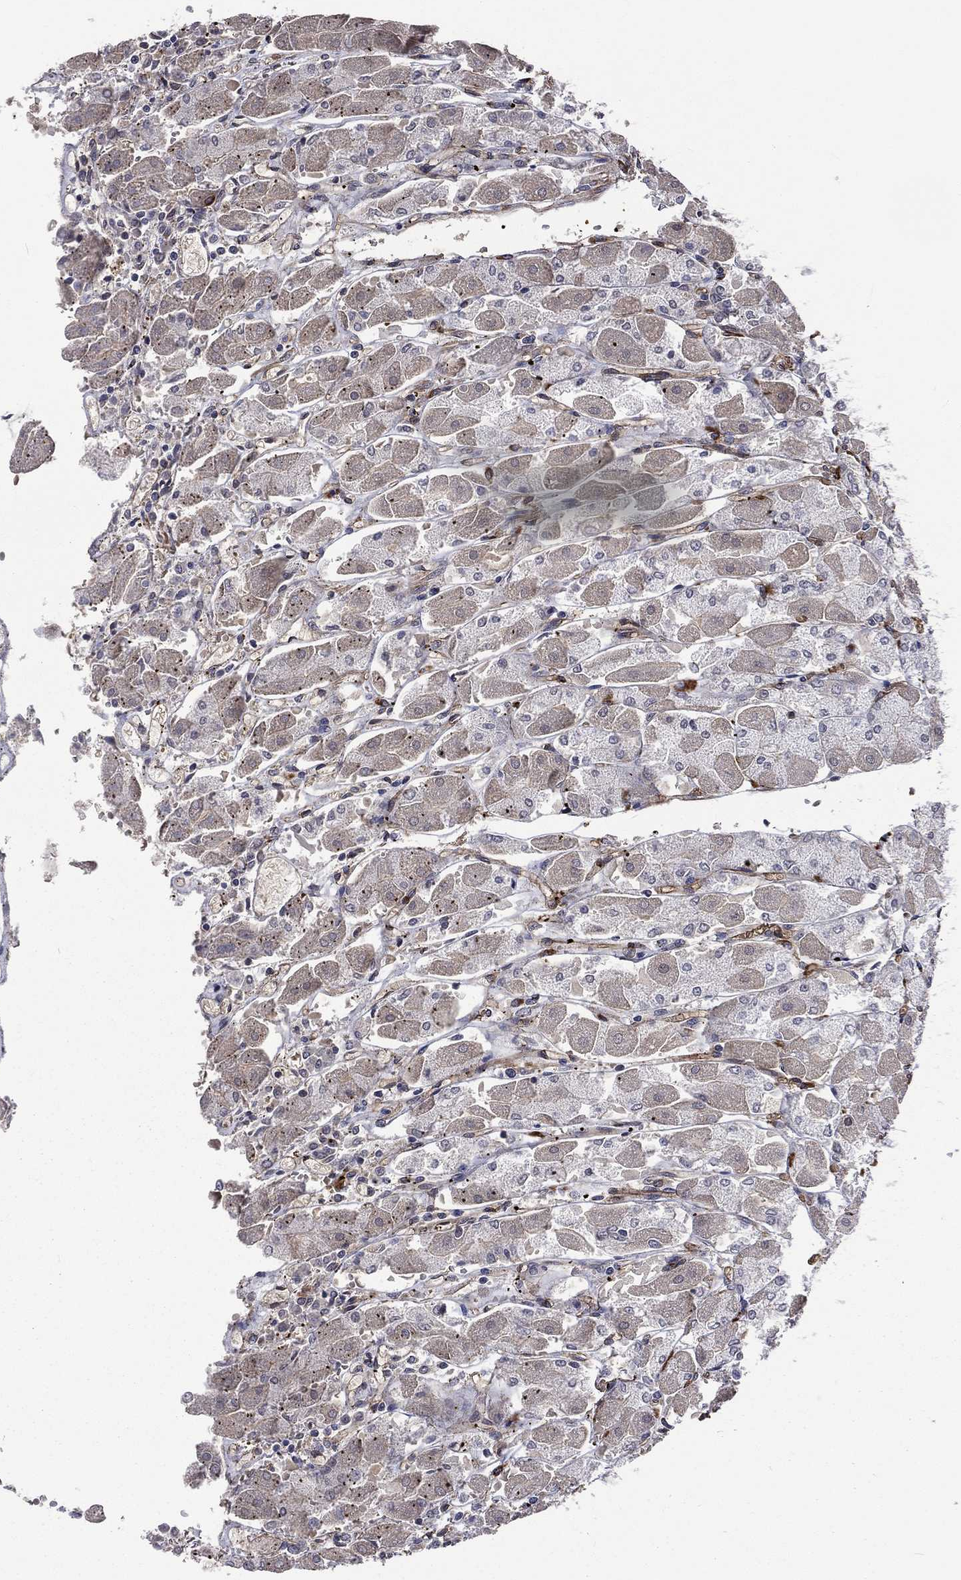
{"staining": {"intensity": "weak", "quantity": "25%-75%", "location": "cytoplasmic/membranous"}, "tissue": "stomach", "cell_type": "Glandular cells", "image_type": "normal", "snomed": [{"axis": "morphology", "description": "Normal tissue, NOS"}, {"axis": "topography", "description": "Stomach"}], "caption": "Immunohistochemistry (IHC) (DAB (3,3'-diaminobenzidine)) staining of benign stomach shows weak cytoplasmic/membranous protein positivity in approximately 25%-75% of glandular cells.", "gene": "PPFIBP1", "patient": {"sex": "male", "age": 70}}